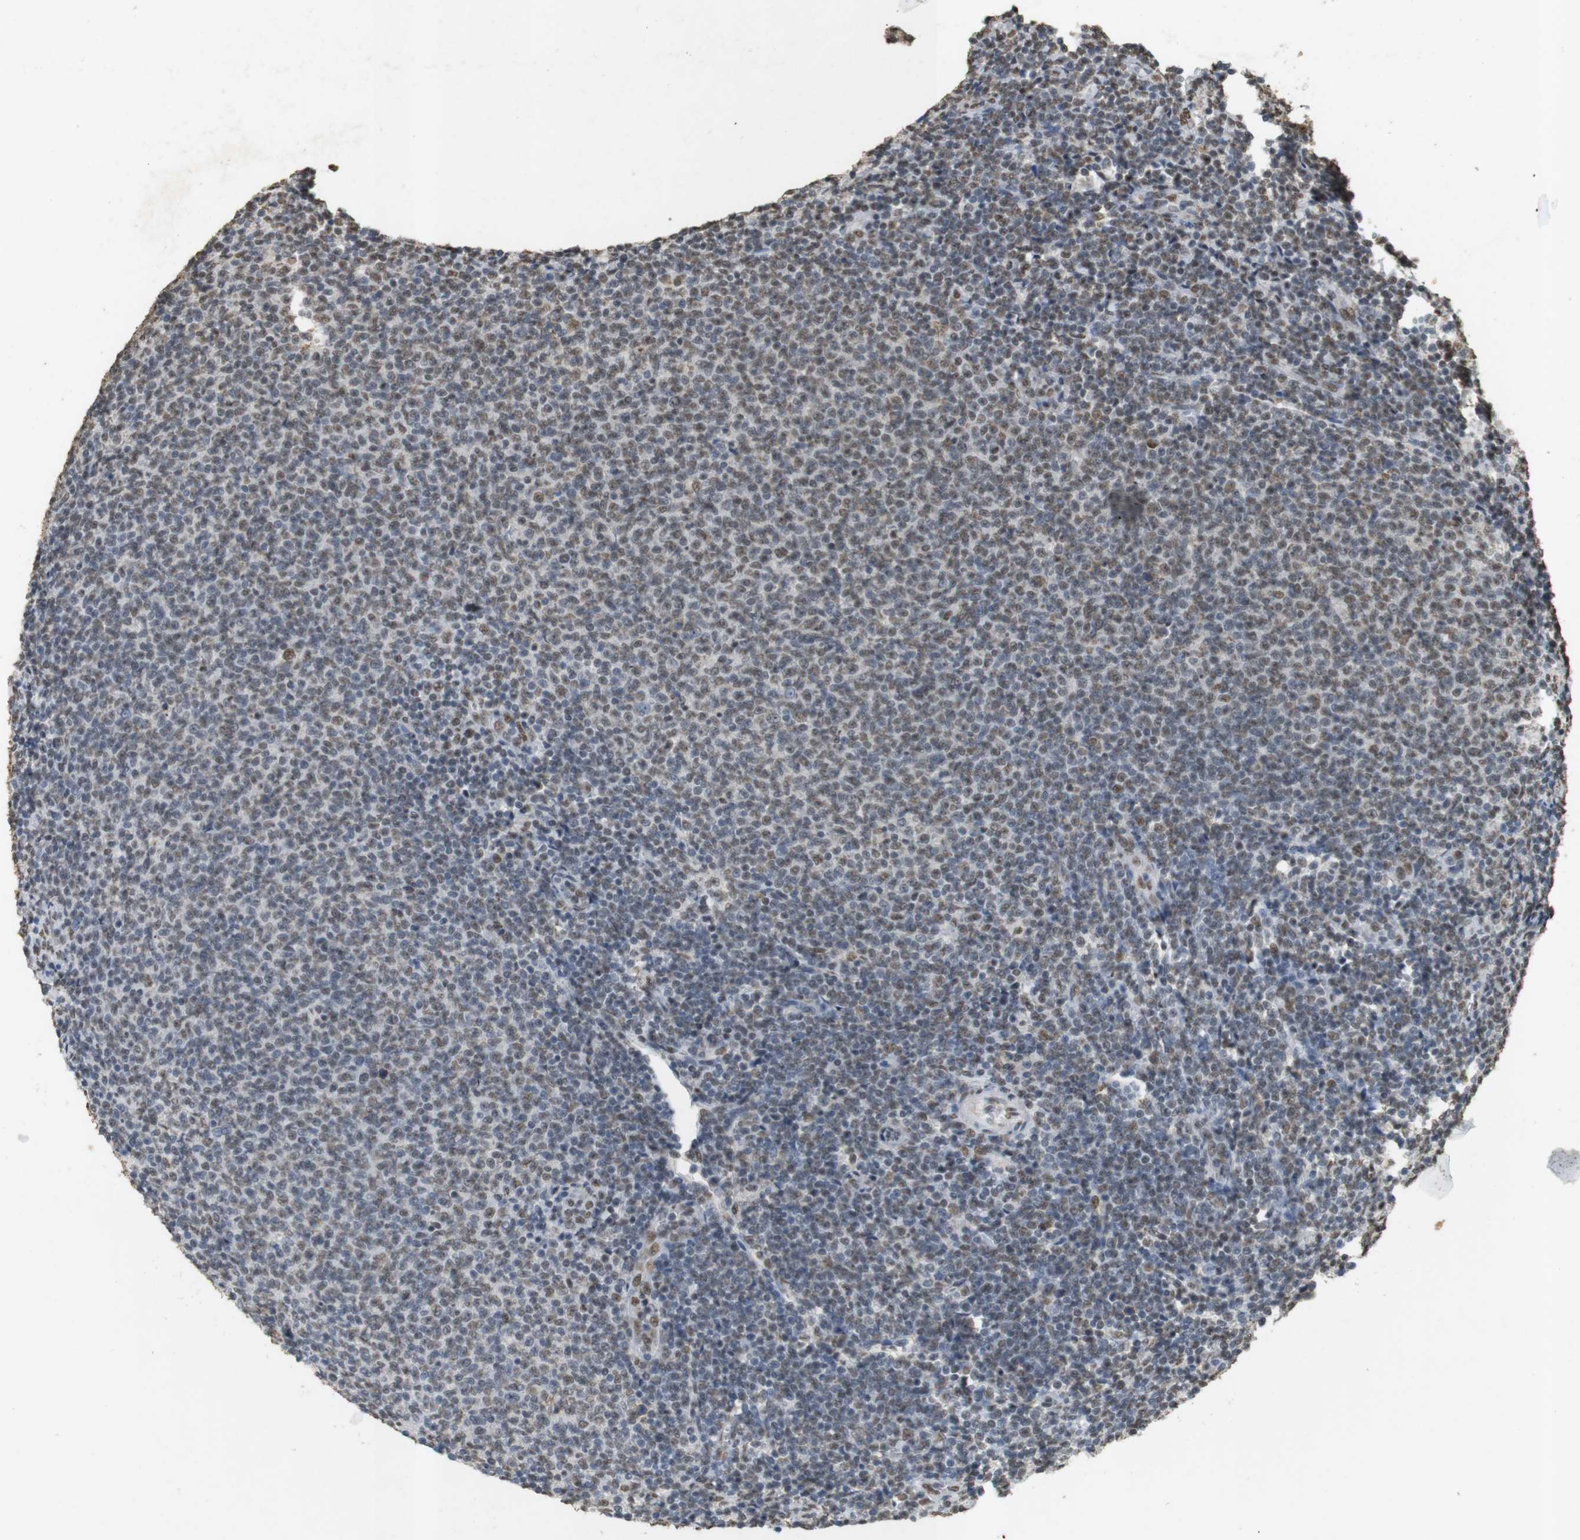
{"staining": {"intensity": "moderate", "quantity": "25%-75%", "location": "nuclear"}, "tissue": "lymphoma", "cell_type": "Tumor cells", "image_type": "cancer", "snomed": [{"axis": "morphology", "description": "Malignant lymphoma, non-Hodgkin's type, Low grade"}, {"axis": "topography", "description": "Lymph node"}], "caption": "Immunohistochemistry (IHC) of lymphoma displays medium levels of moderate nuclear staining in approximately 25%-75% of tumor cells.", "gene": "GATA4", "patient": {"sex": "male", "age": 66}}